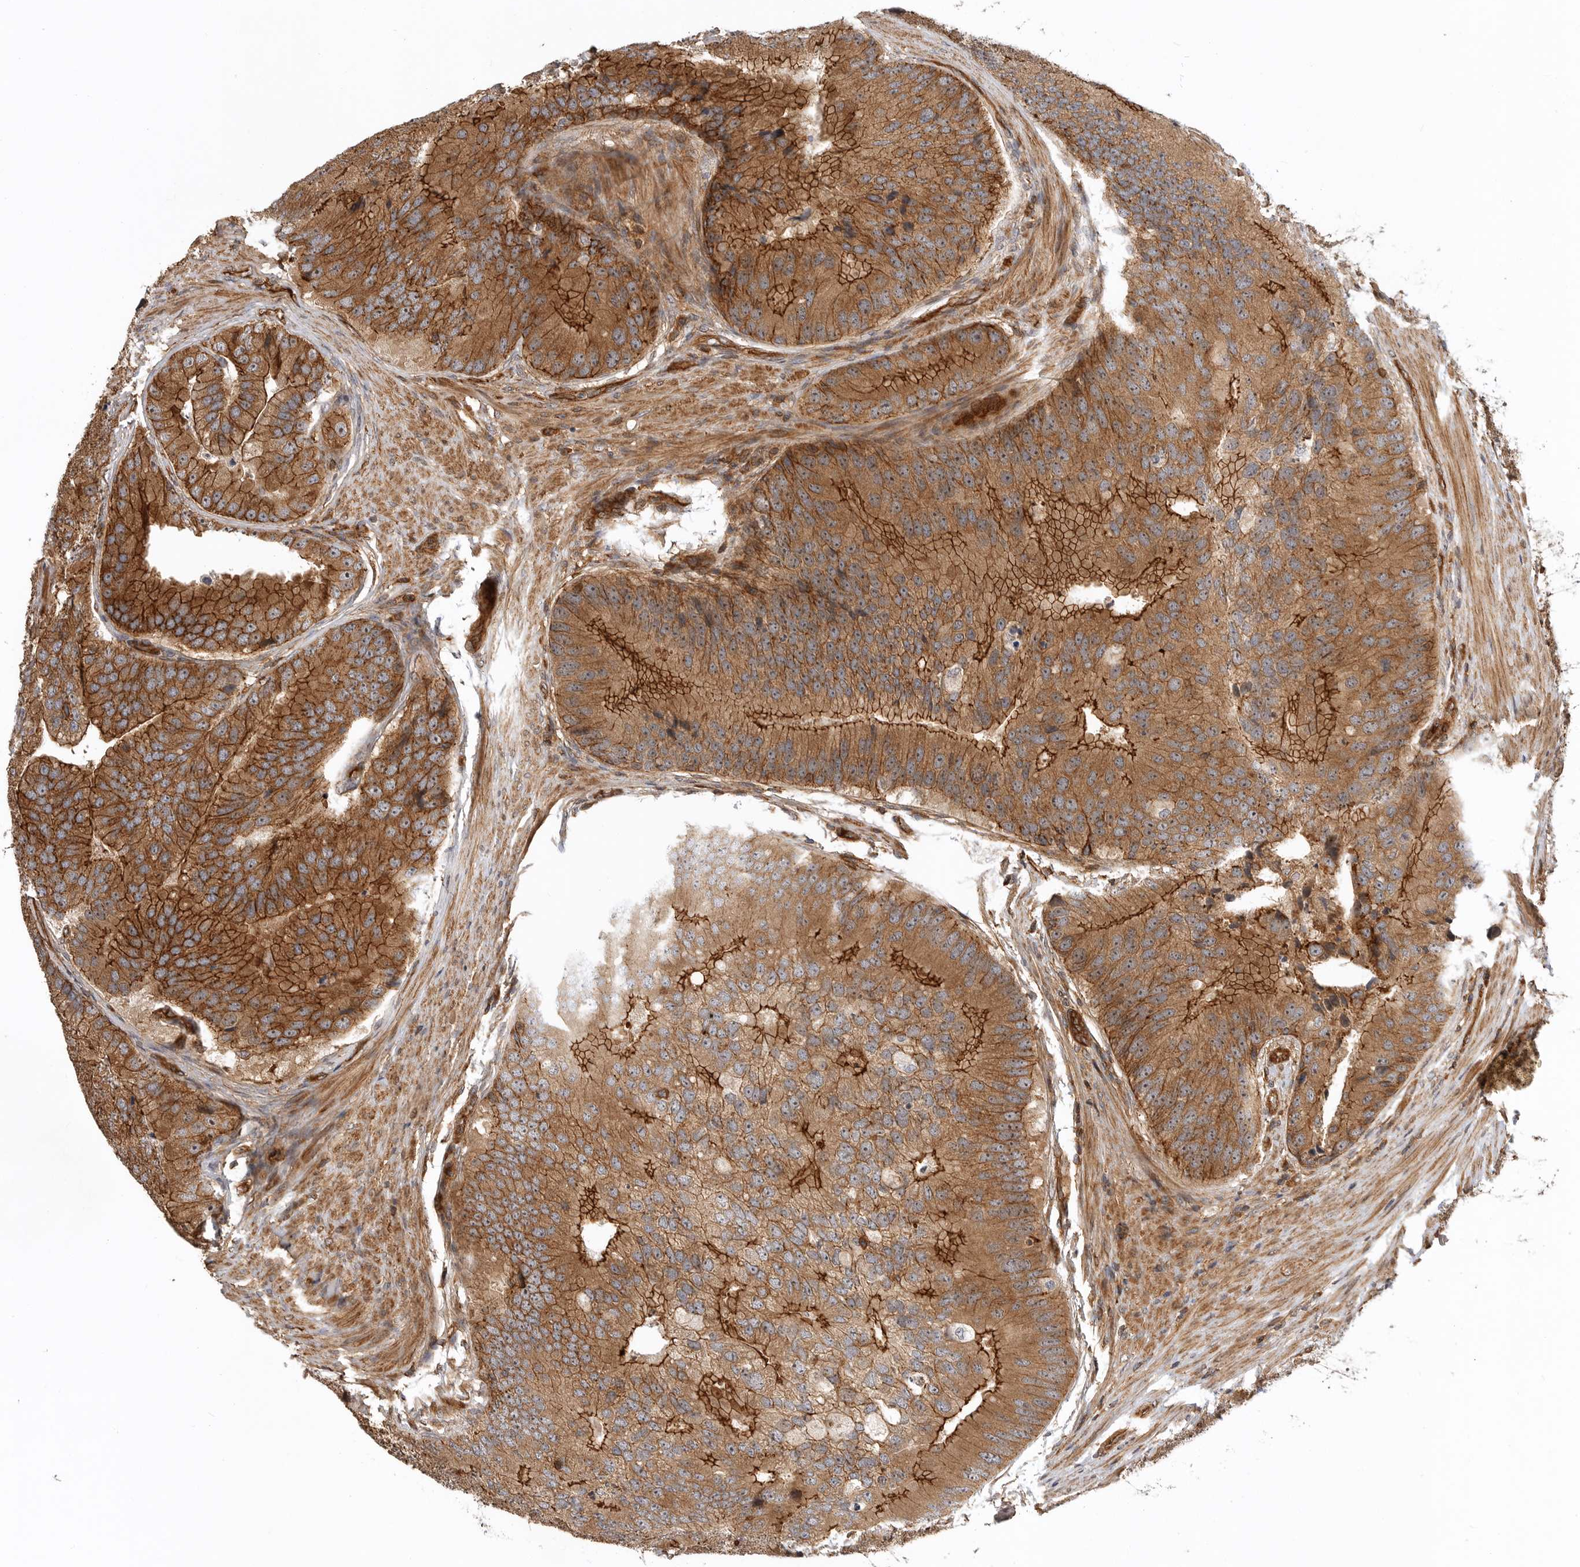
{"staining": {"intensity": "strong", "quantity": ">75%", "location": "cytoplasmic/membranous"}, "tissue": "prostate cancer", "cell_type": "Tumor cells", "image_type": "cancer", "snomed": [{"axis": "morphology", "description": "Adenocarcinoma, High grade"}, {"axis": "topography", "description": "Prostate"}], "caption": "Strong cytoplasmic/membranous positivity for a protein is seen in about >75% of tumor cells of prostate high-grade adenocarcinoma using immunohistochemistry.", "gene": "GPATCH2", "patient": {"sex": "male", "age": 70}}